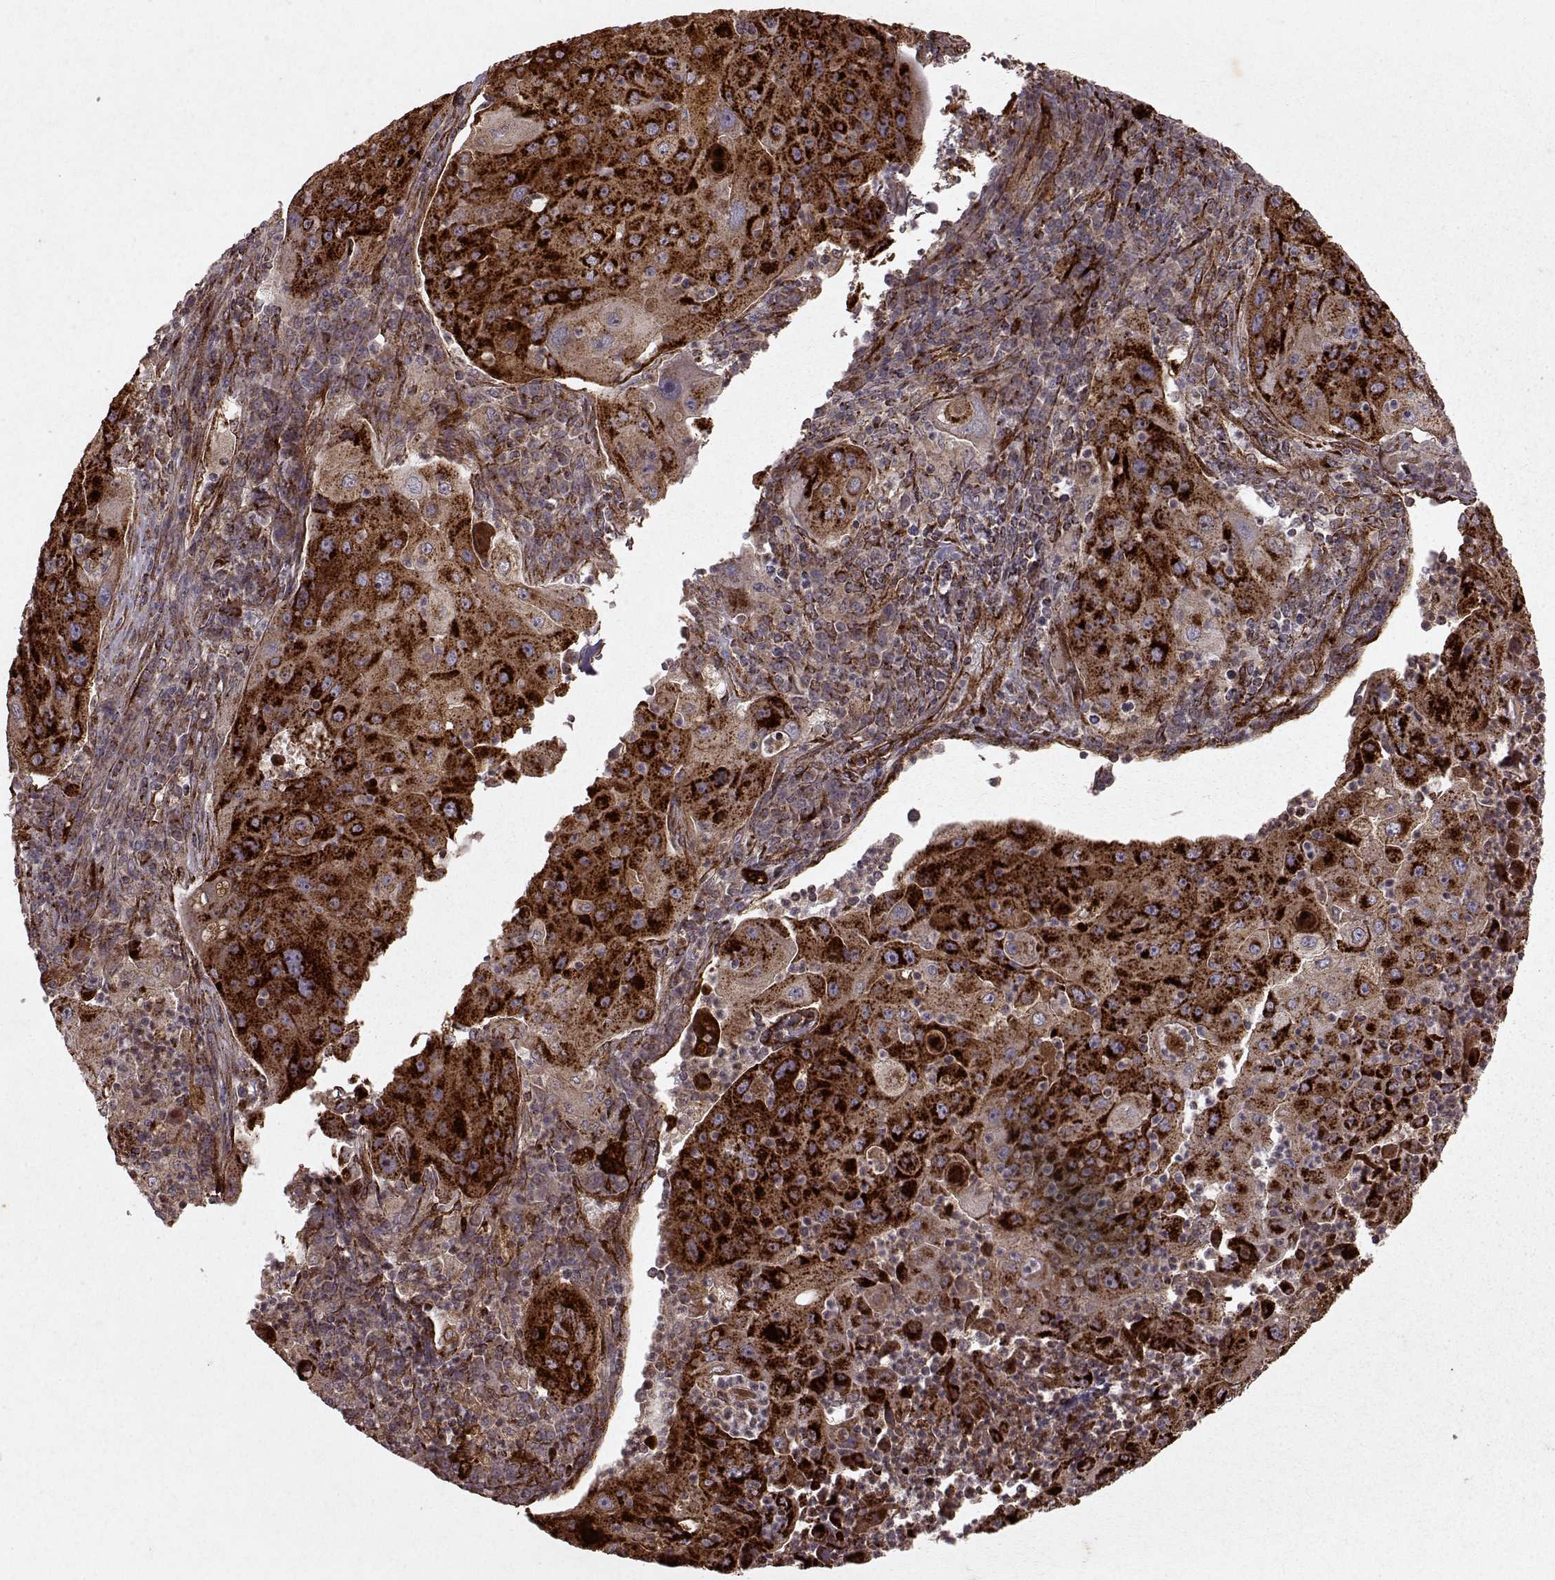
{"staining": {"intensity": "strong", "quantity": ">75%", "location": "cytoplasmic/membranous"}, "tissue": "lung cancer", "cell_type": "Tumor cells", "image_type": "cancer", "snomed": [{"axis": "morphology", "description": "Squamous cell carcinoma, NOS"}, {"axis": "topography", "description": "Lung"}], "caption": "High-power microscopy captured an immunohistochemistry (IHC) micrograph of lung cancer, revealing strong cytoplasmic/membranous staining in approximately >75% of tumor cells.", "gene": "FXN", "patient": {"sex": "female", "age": 59}}